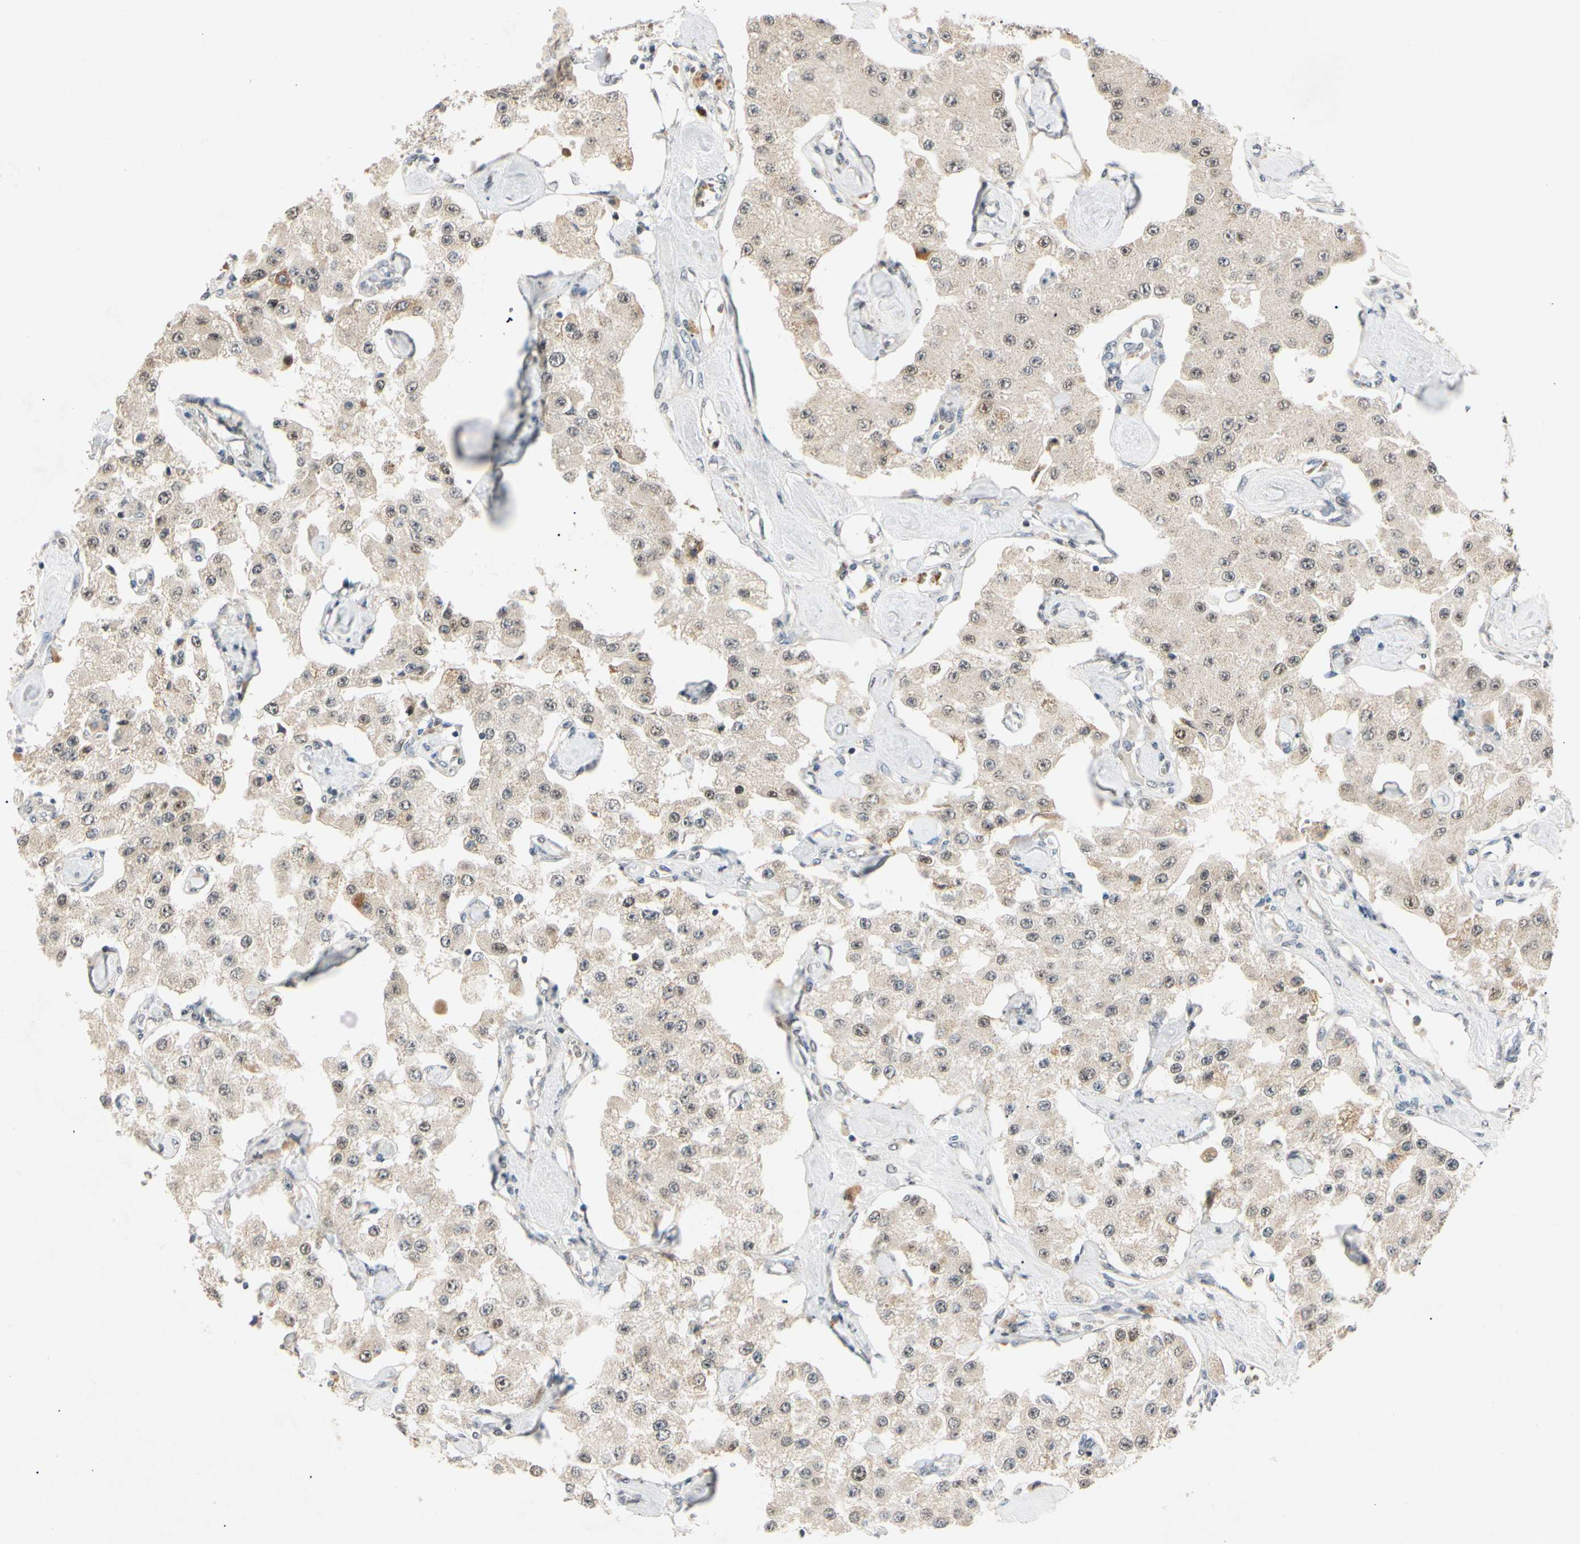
{"staining": {"intensity": "weak", "quantity": ">75%", "location": "cytoplasmic/membranous"}, "tissue": "carcinoid", "cell_type": "Tumor cells", "image_type": "cancer", "snomed": [{"axis": "morphology", "description": "Carcinoid, malignant, NOS"}, {"axis": "topography", "description": "Pancreas"}], "caption": "Protein staining exhibits weak cytoplasmic/membranous positivity in approximately >75% of tumor cells in malignant carcinoid.", "gene": "RIOX2", "patient": {"sex": "male", "age": 41}}